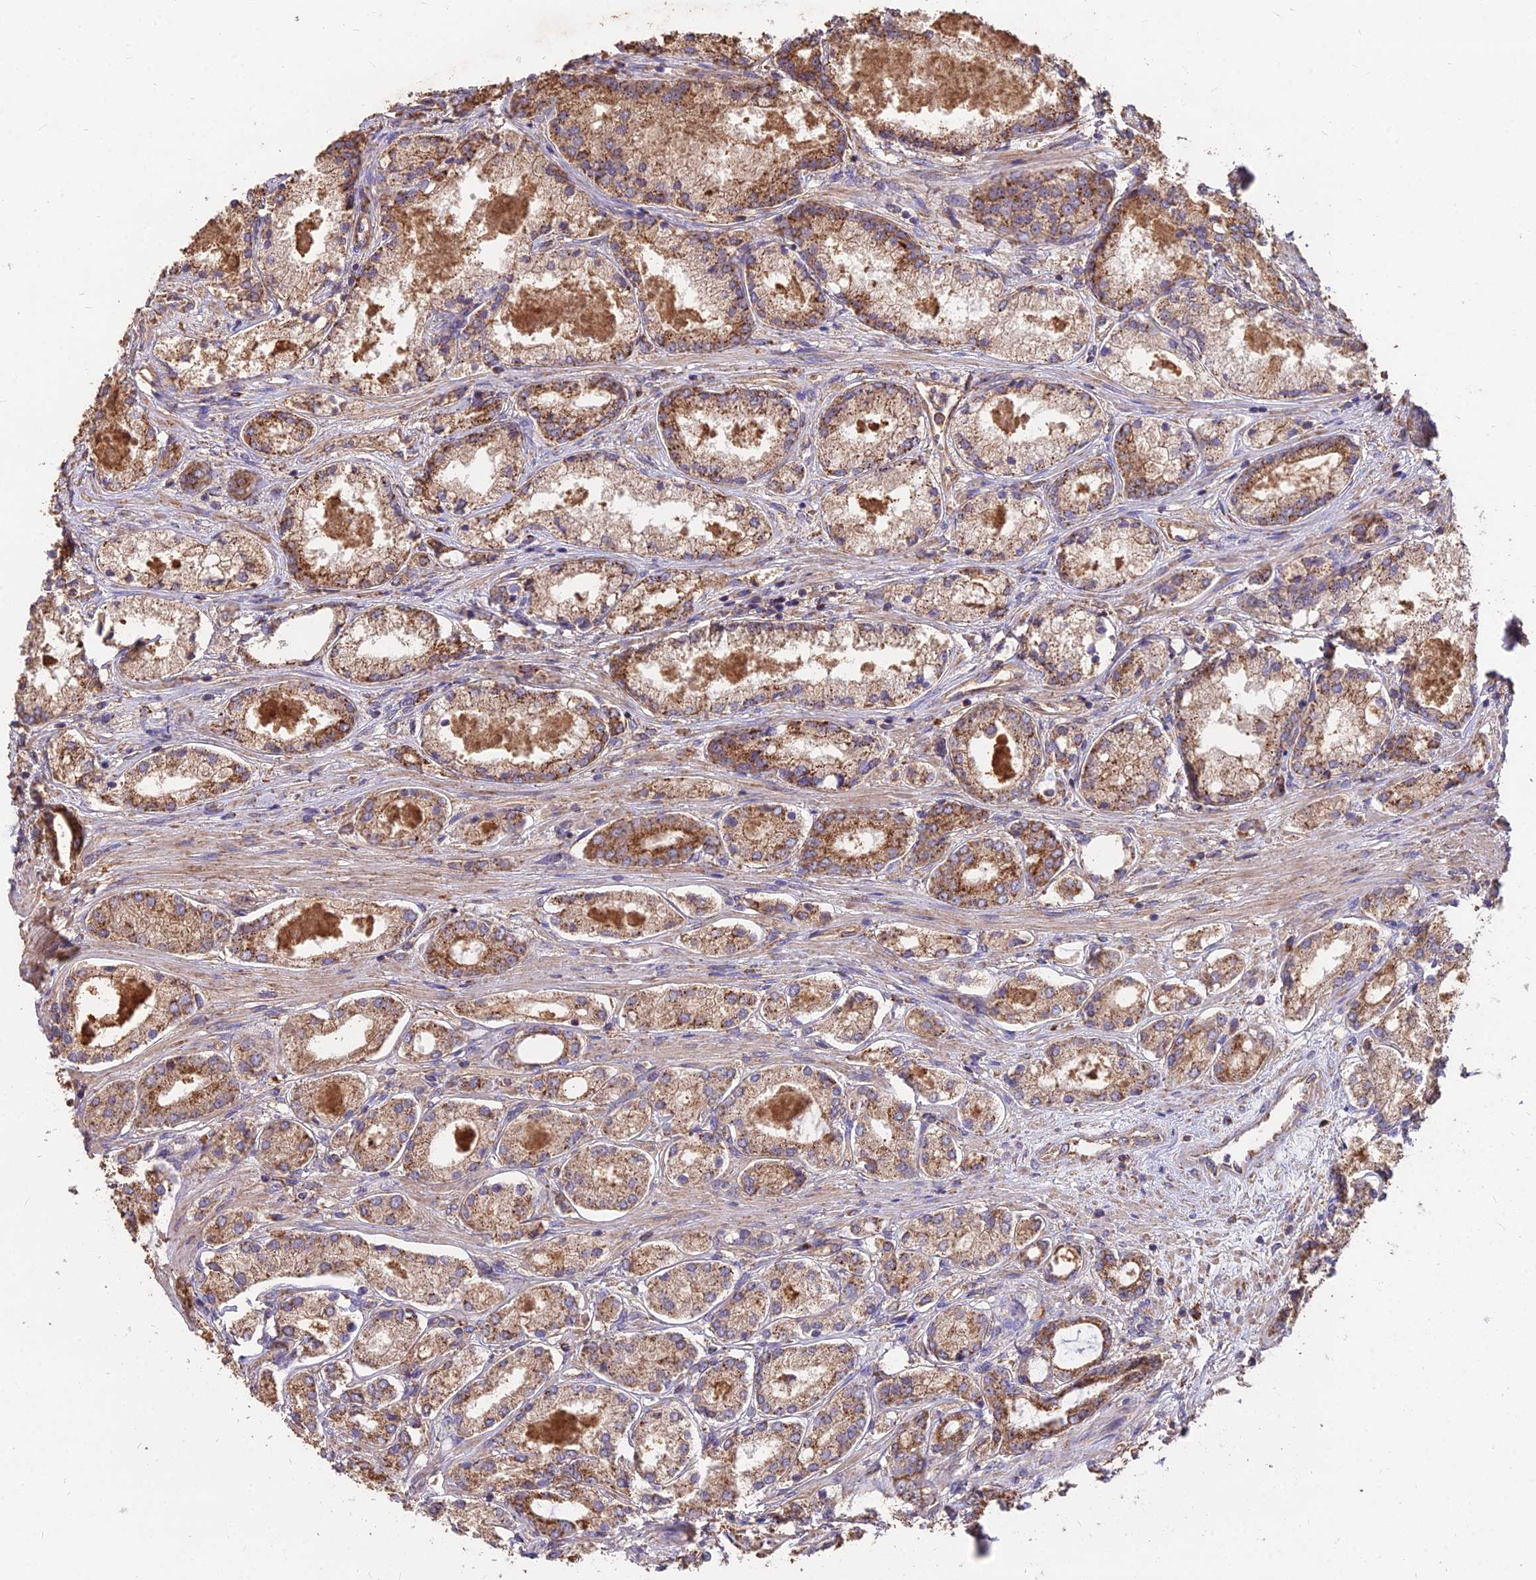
{"staining": {"intensity": "moderate", "quantity": ">75%", "location": "cytoplasmic/membranous"}, "tissue": "prostate cancer", "cell_type": "Tumor cells", "image_type": "cancer", "snomed": [{"axis": "morphology", "description": "Adenocarcinoma, Low grade"}, {"axis": "topography", "description": "Prostate"}], "caption": "There is medium levels of moderate cytoplasmic/membranous staining in tumor cells of adenocarcinoma (low-grade) (prostate), as demonstrated by immunohistochemical staining (brown color).", "gene": "CEMIP2", "patient": {"sex": "male", "age": 68}}